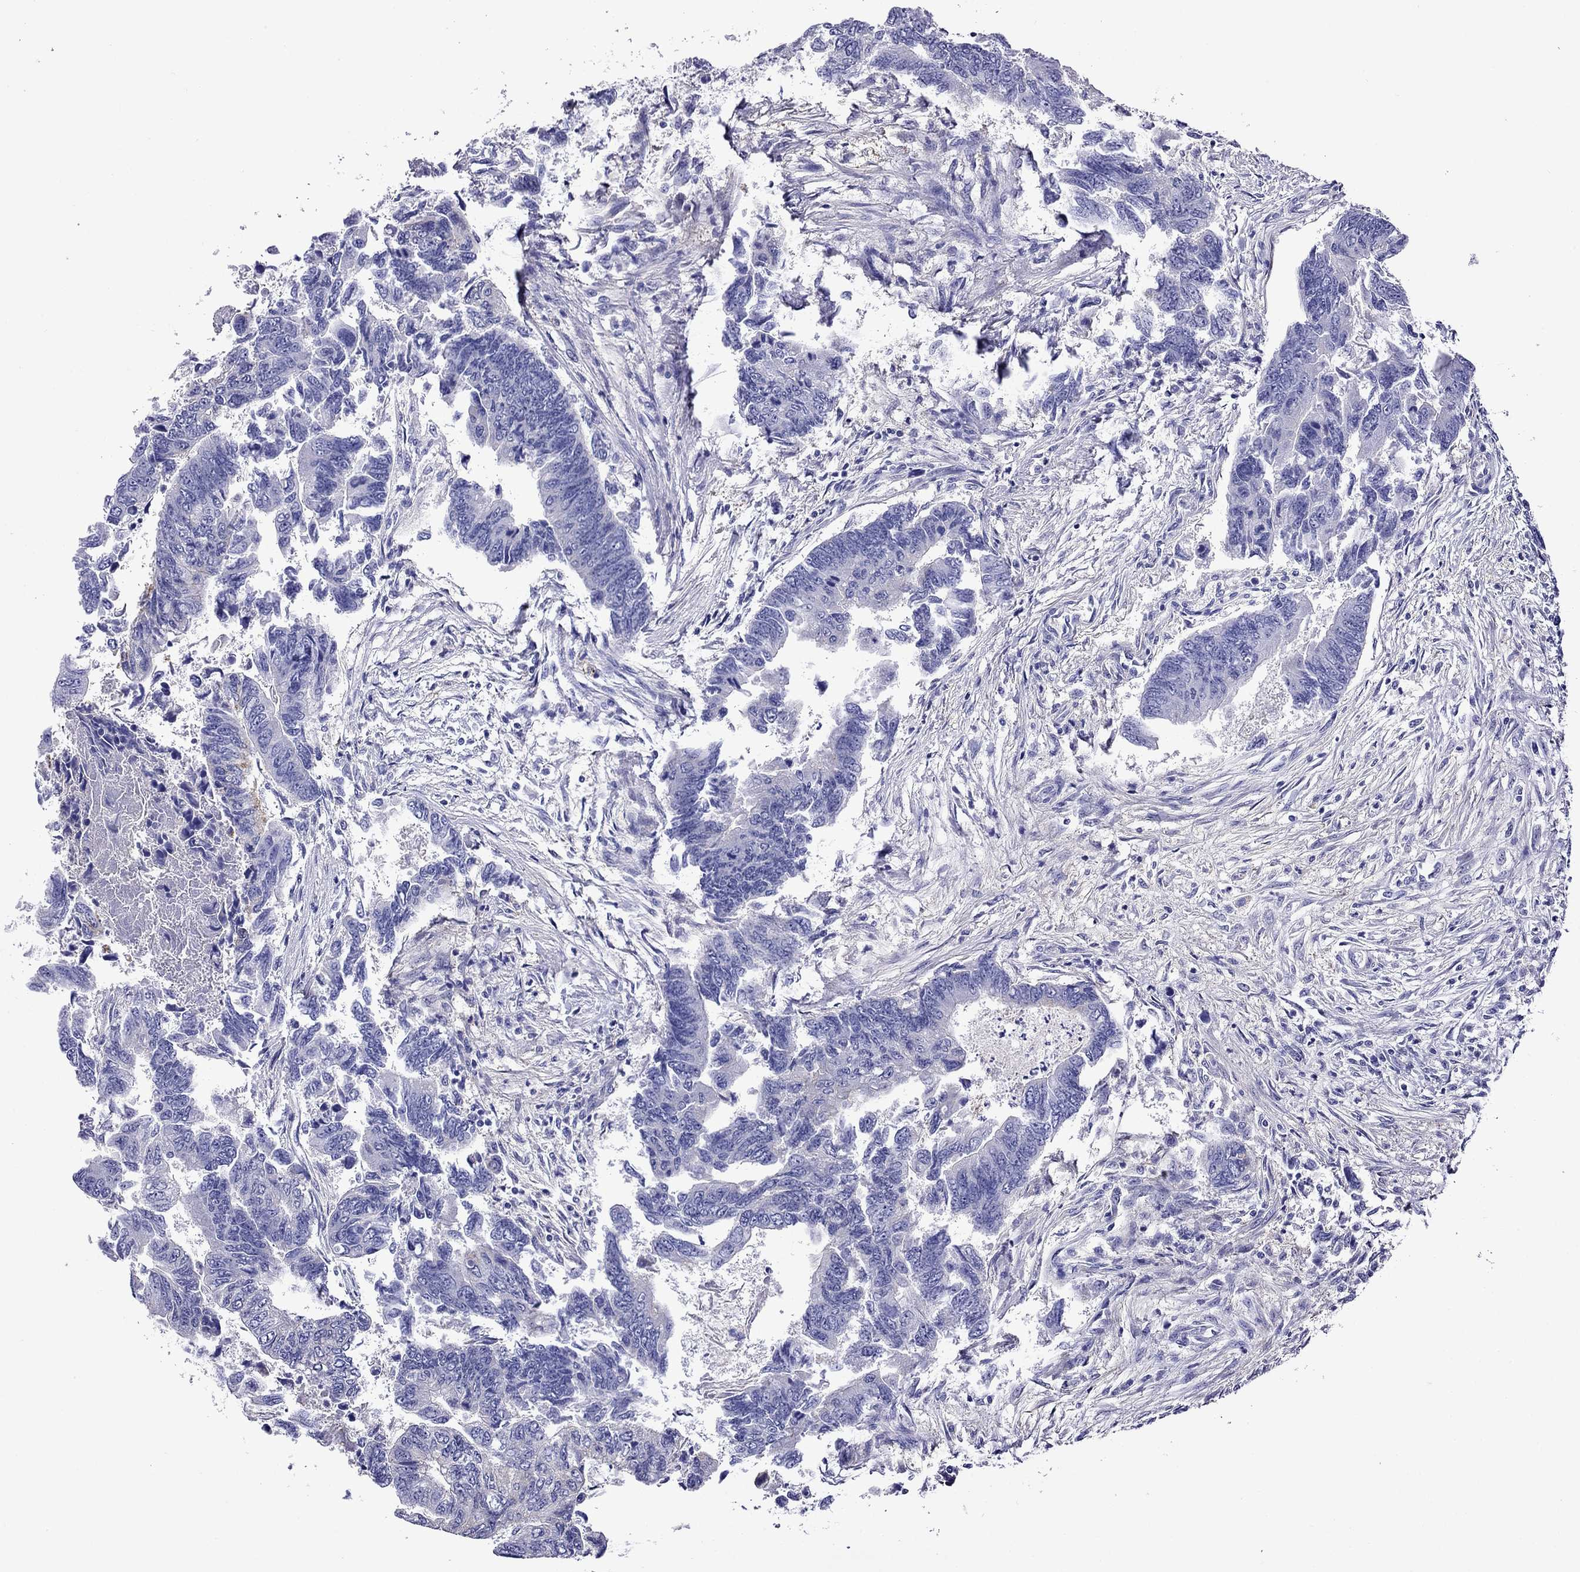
{"staining": {"intensity": "negative", "quantity": "none", "location": "none"}, "tissue": "colorectal cancer", "cell_type": "Tumor cells", "image_type": "cancer", "snomed": [{"axis": "morphology", "description": "Adenocarcinoma, NOS"}, {"axis": "topography", "description": "Colon"}], "caption": "There is no significant staining in tumor cells of colorectal cancer.", "gene": "SCG2", "patient": {"sex": "female", "age": 65}}